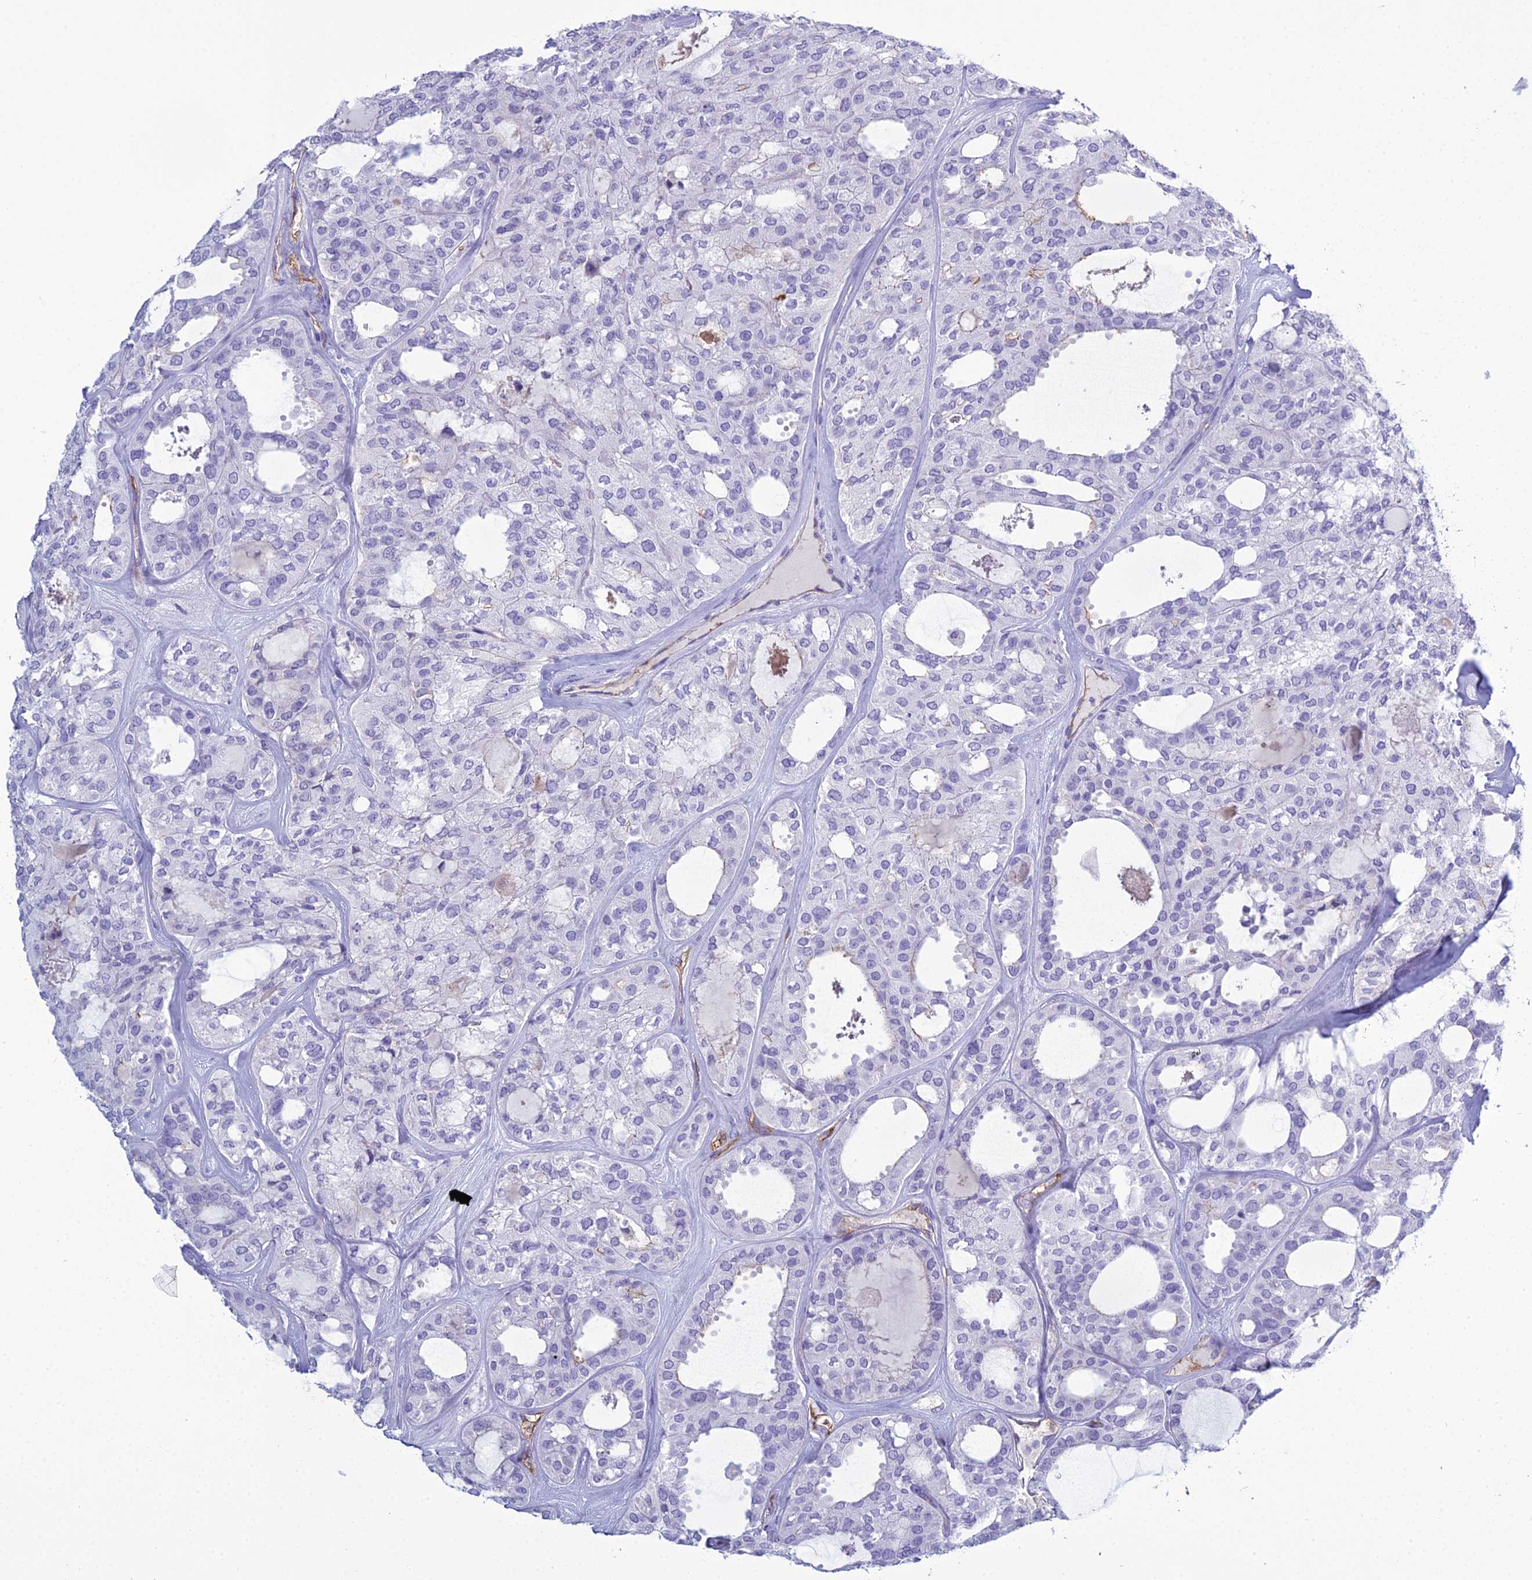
{"staining": {"intensity": "negative", "quantity": "none", "location": "none"}, "tissue": "thyroid cancer", "cell_type": "Tumor cells", "image_type": "cancer", "snomed": [{"axis": "morphology", "description": "Follicular adenoma carcinoma, NOS"}, {"axis": "topography", "description": "Thyroid gland"}], "caption": "The immunohistochemistry micrograph has no significant expression in tumor cells of follicular adenoma carcinoma (thyroid) tissue. (DAB (3,3'-diaminobenzidine) immunohistochemistry (IHC), high magnification).", "gene": "ACE", "patient": {"sex": "male", "age": 75}}